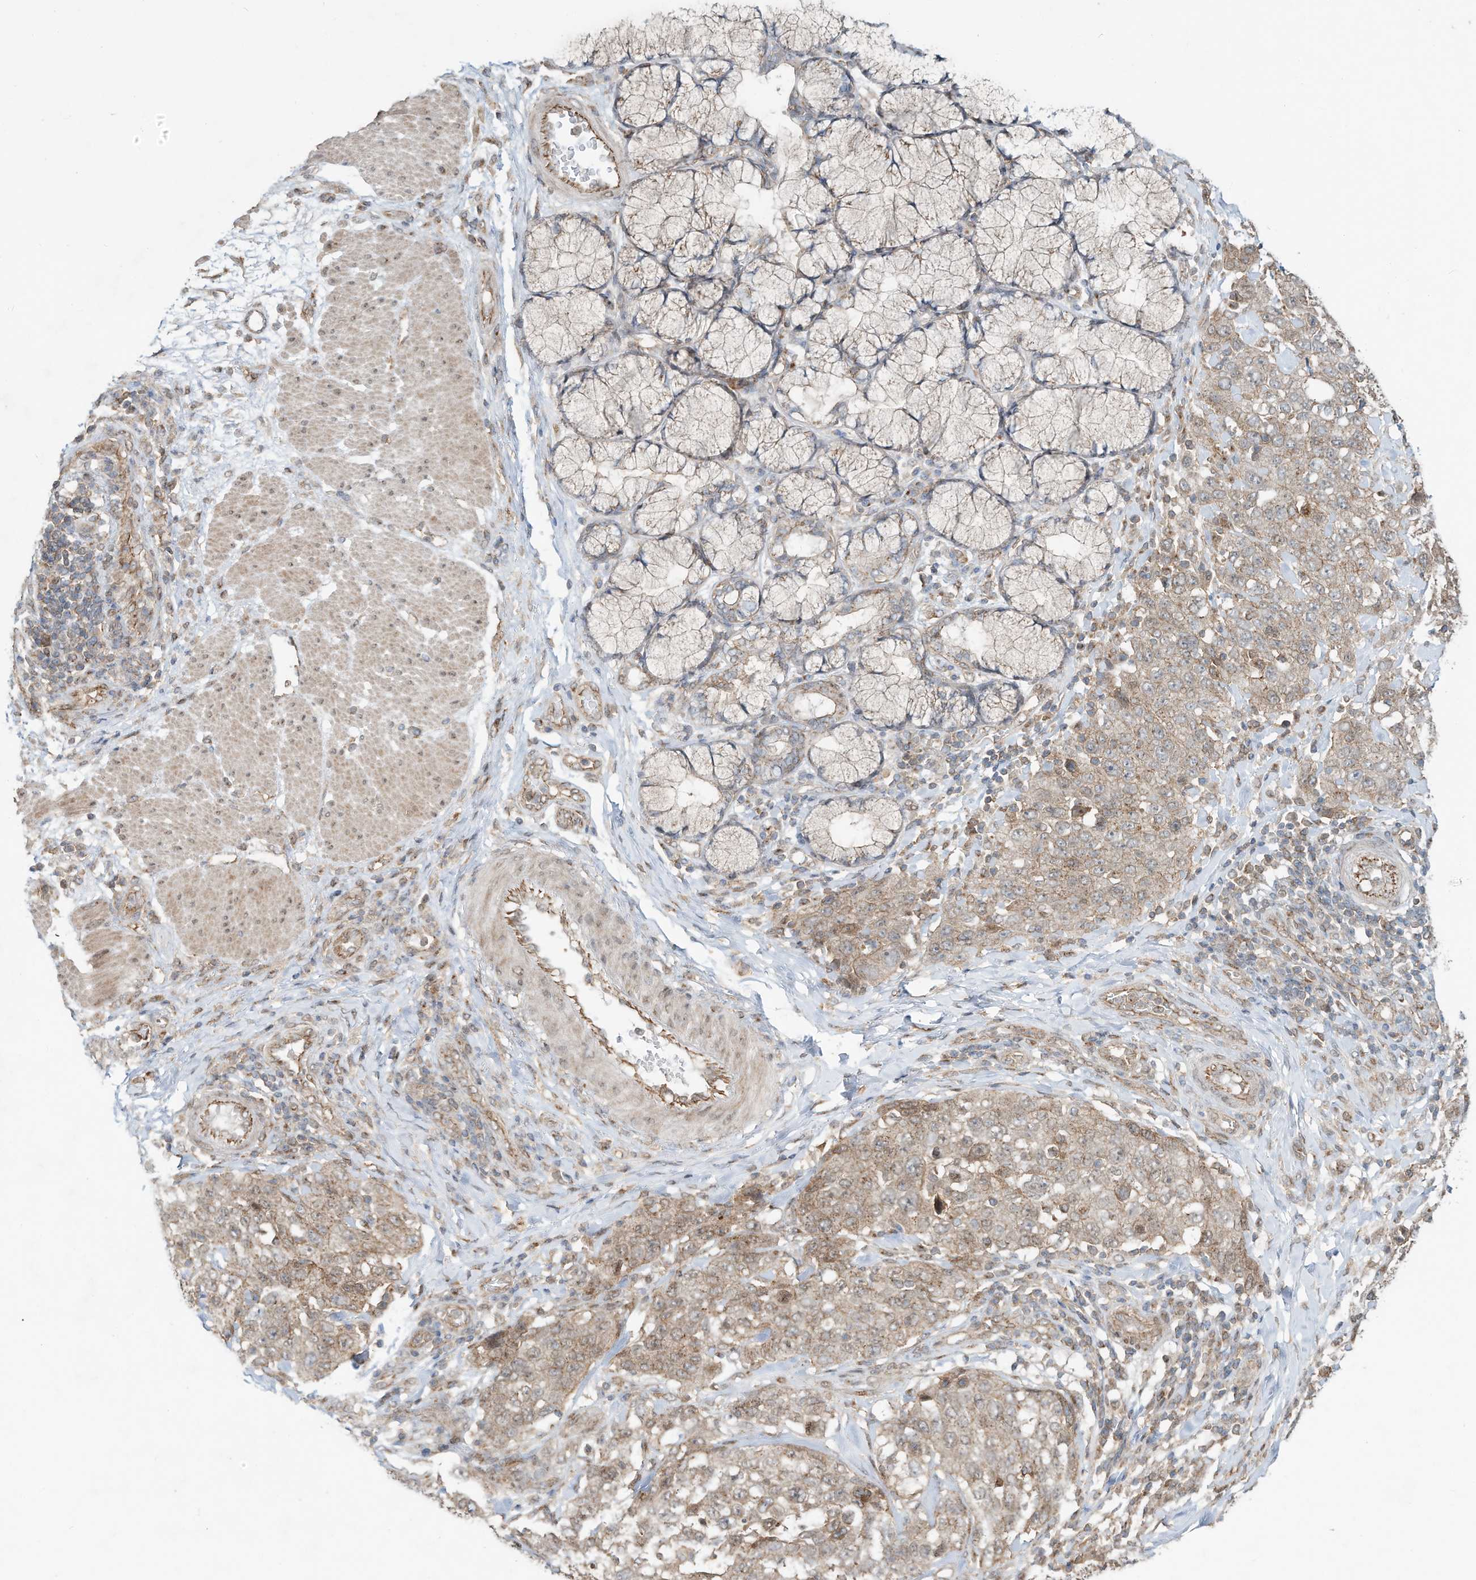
{"staining": {"intensity": "weak", "quantity": ">75%", "location": "cytoplasmic/membranous"}, "tissue": "stomach cancer", "cell_type": "Tumor cells", "image_type": "cancer", "snomed": [{"axis": "morphology", "description": "Adenocarcinoma, NOS"}, {"axis": "topography", "description": "Stomach"}], "caption": "This micrograph shows immunohistochemistry staining of human stomach cancer (adenocarcinoma), with low weak cytoplasmic/membranous staining in about >75% of tumor cells.", "gene": "CUX1", "patient": {"sex": "male", "age": 48}}